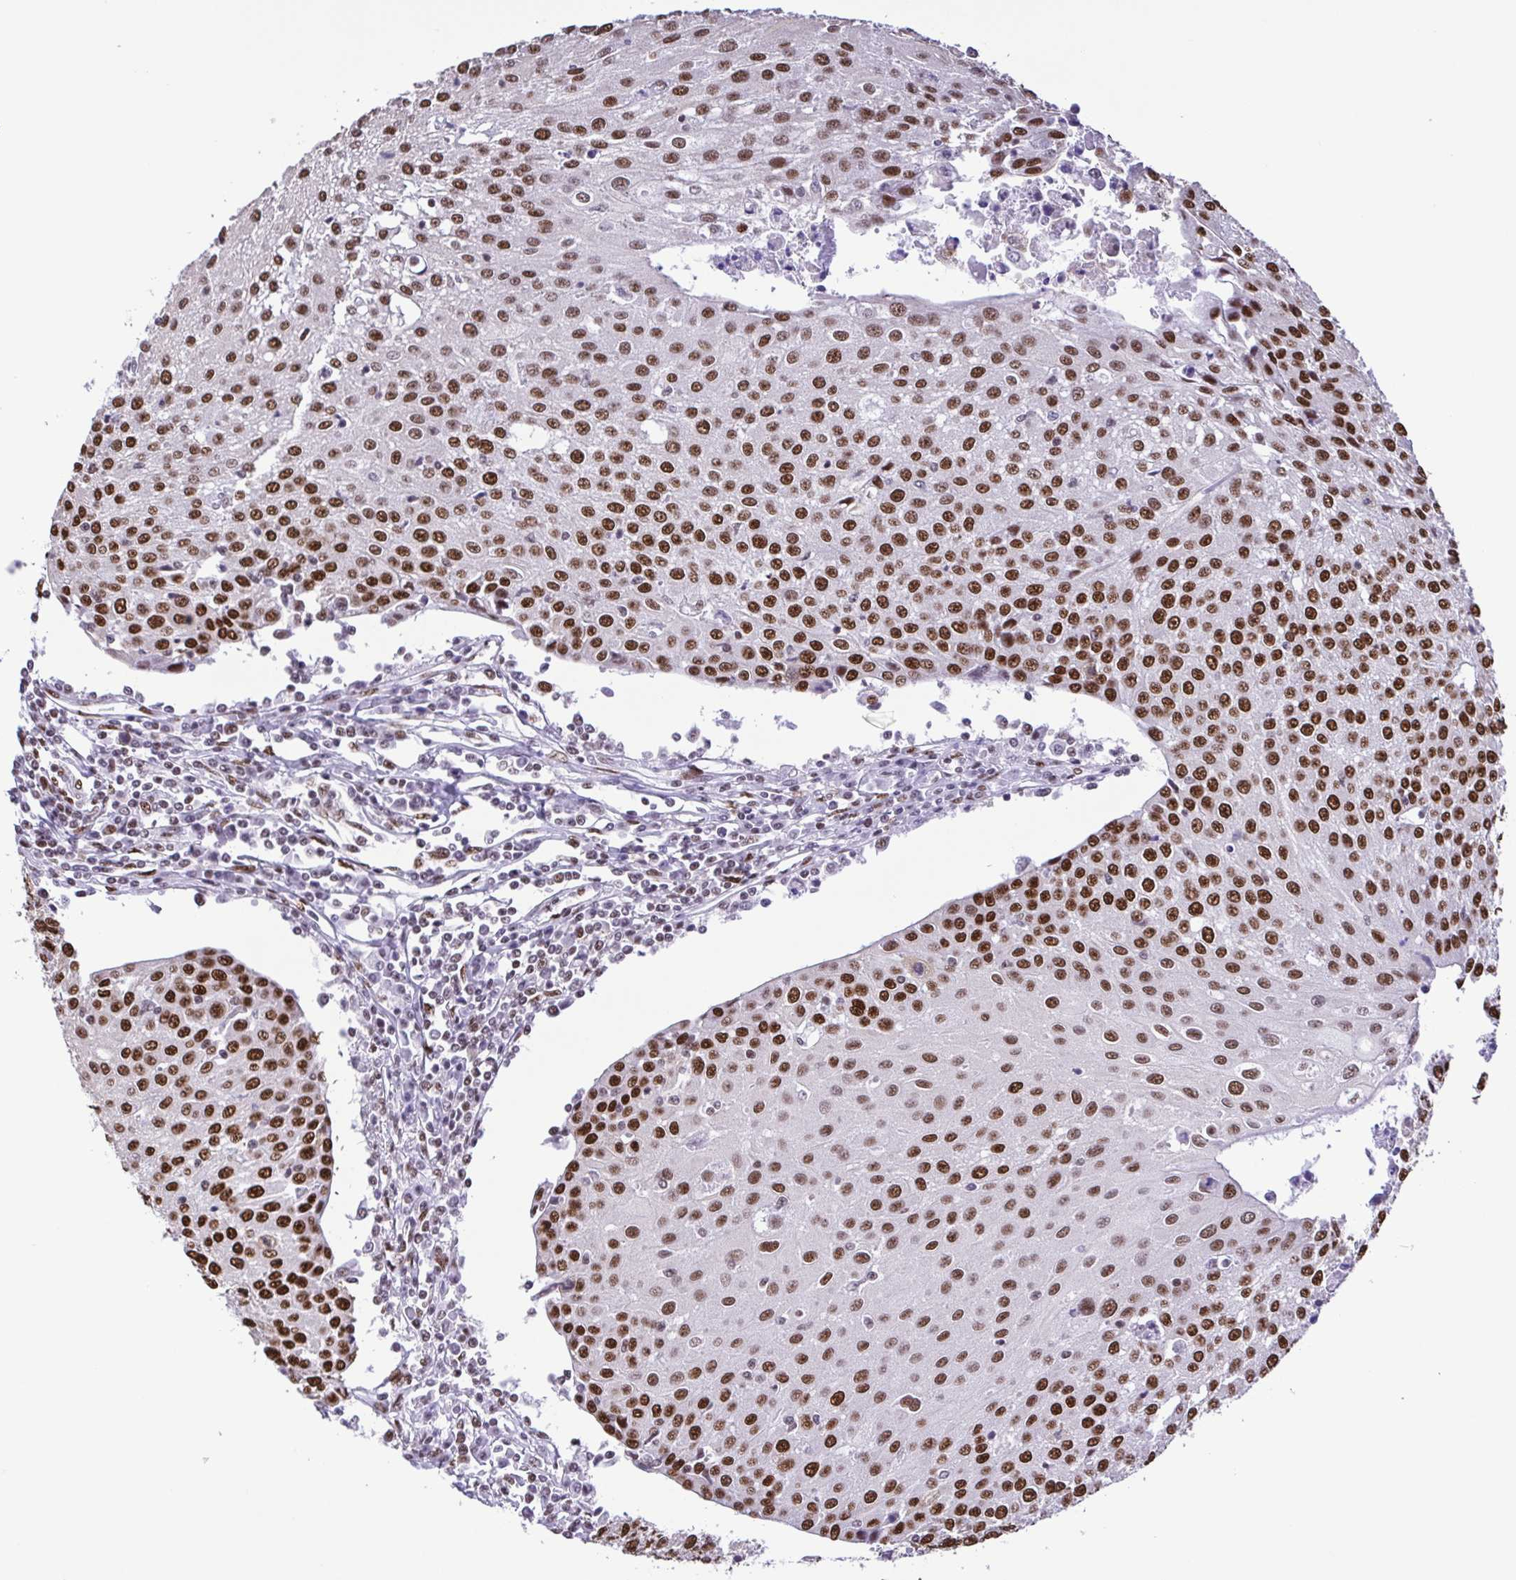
{"staining": {"intensity": "strong", "quantity": ">75%", "location": "nuclear"}, "tissue": "urothelial cancer", "cell_type": "Tumor cells", "image_type": "cancer", "snomed": [{"axis": "morphology", "description": "Urothelial carcinoma, High grade"}, {"axis": "topography", "description": "Urinary bladder"}], "caption": "This photomicrograph shows immunohistochemistry (IHC) staining of human urothelial cancer, with high strong nuclear positivity in about >75% of tumor cells.", "gene": "TRIM28", "patient": {"sex": "female", "age": 85}}